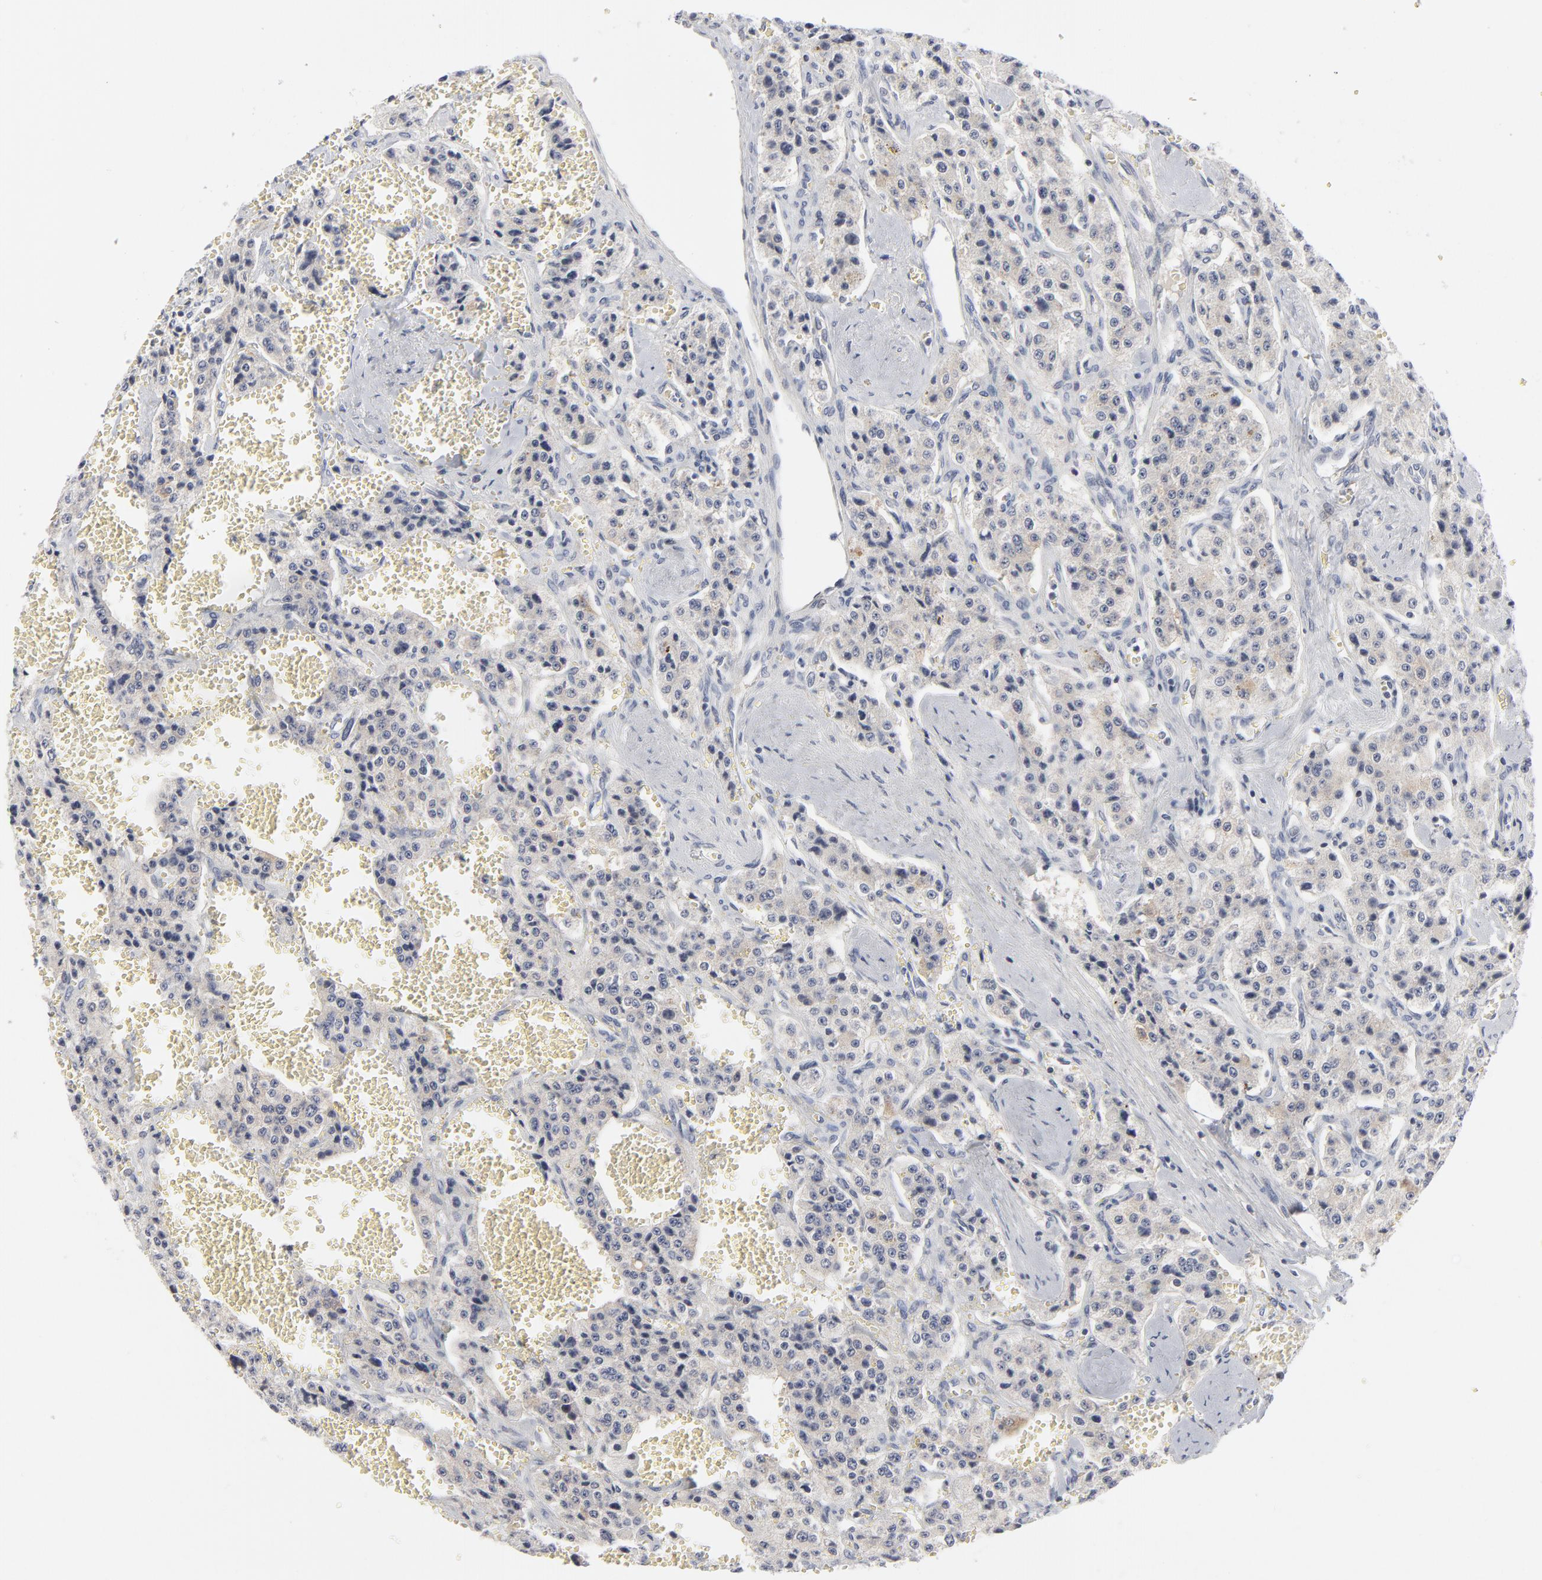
{"staining": {"intensity": "negative", "quantity": "none", "location": "none"}, "tissue": "carcinoid", "cell_type": "Tumor cells", "image_type": "cancer", "snomed": [{"axis": "morphology", "description": "Carcinoid, malignant, NOS"}, {"axis": "topography", "description": "Small intestine"}], "caption": "A photomicrograph of carcinoid (malignant) stained for a protein reveals no brown staining in tumor cells. (DAB immunohistochemistry (IHC) visualized using brightfield microscopy, high magnification).", "gene": "AURKA", "patient": {"sex": "male", "age": 52}}